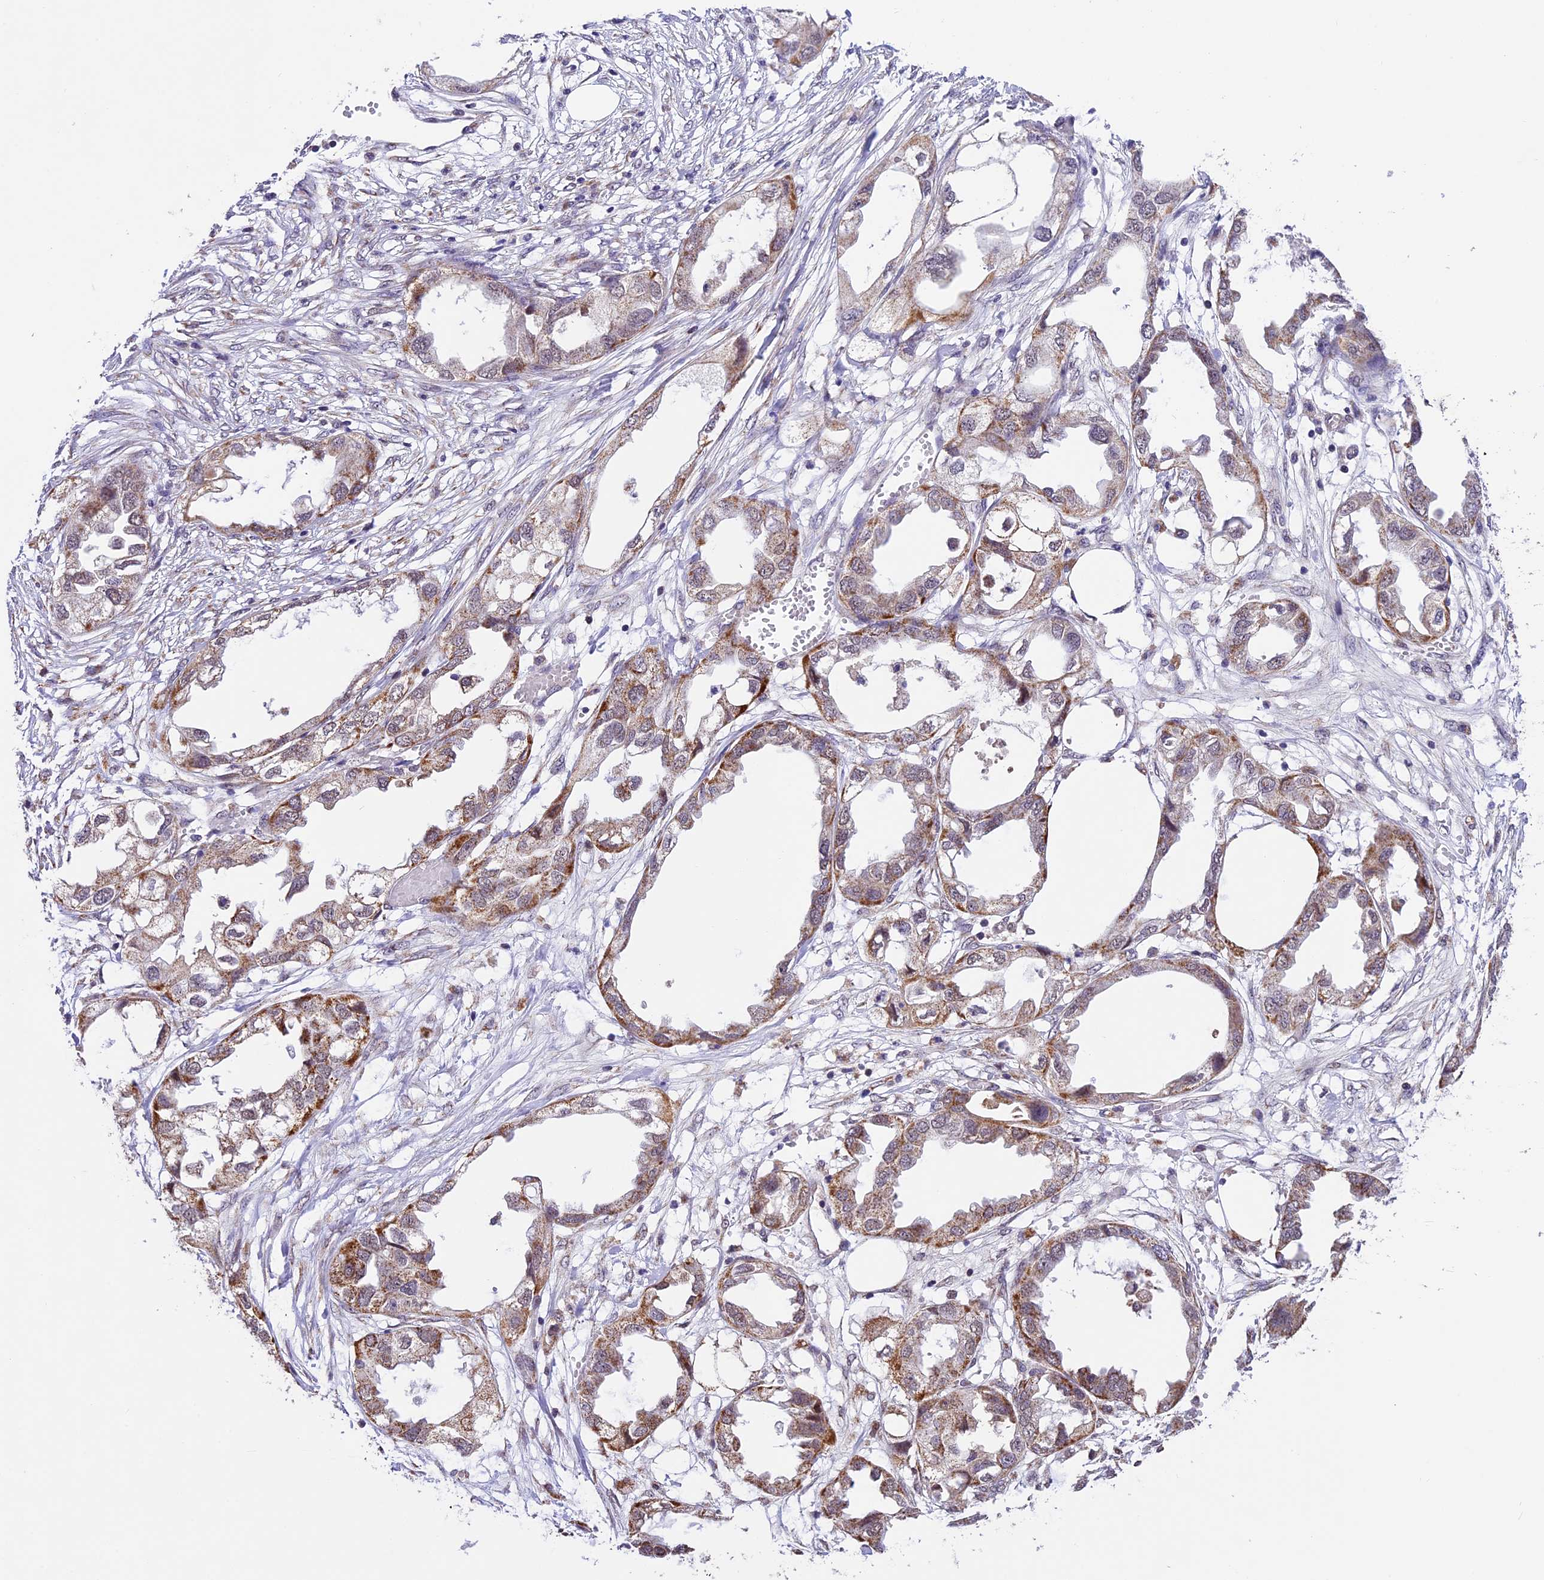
{"staining": {"intensity": "moderate", "quantity": "25%-75%", "location": "cytoplasmic/membranous"}, "tissue": "endometrial cancer", "cell_type": "Tumor cells", "image_type": "cancer", "snomed": [{"axis": "morphology", "description": "Adenocarcinoma, NOS"}, {"axis": "morphology", "description": "Adenocarcinoma, metastatic, NOS"}, {"axis": "topography", "description": "Adipose tissue"}, {"axis": "topography", "description": "Endometrium"}], "caption": "Endometrial cancer stained with immunohistochemistry (IHC) reveals moderate cytoplasmic/membranous staining in about 25%-75% of tumor cells.", "gene": "CARS2", "patient": {"sex": "female", "age": 67}}